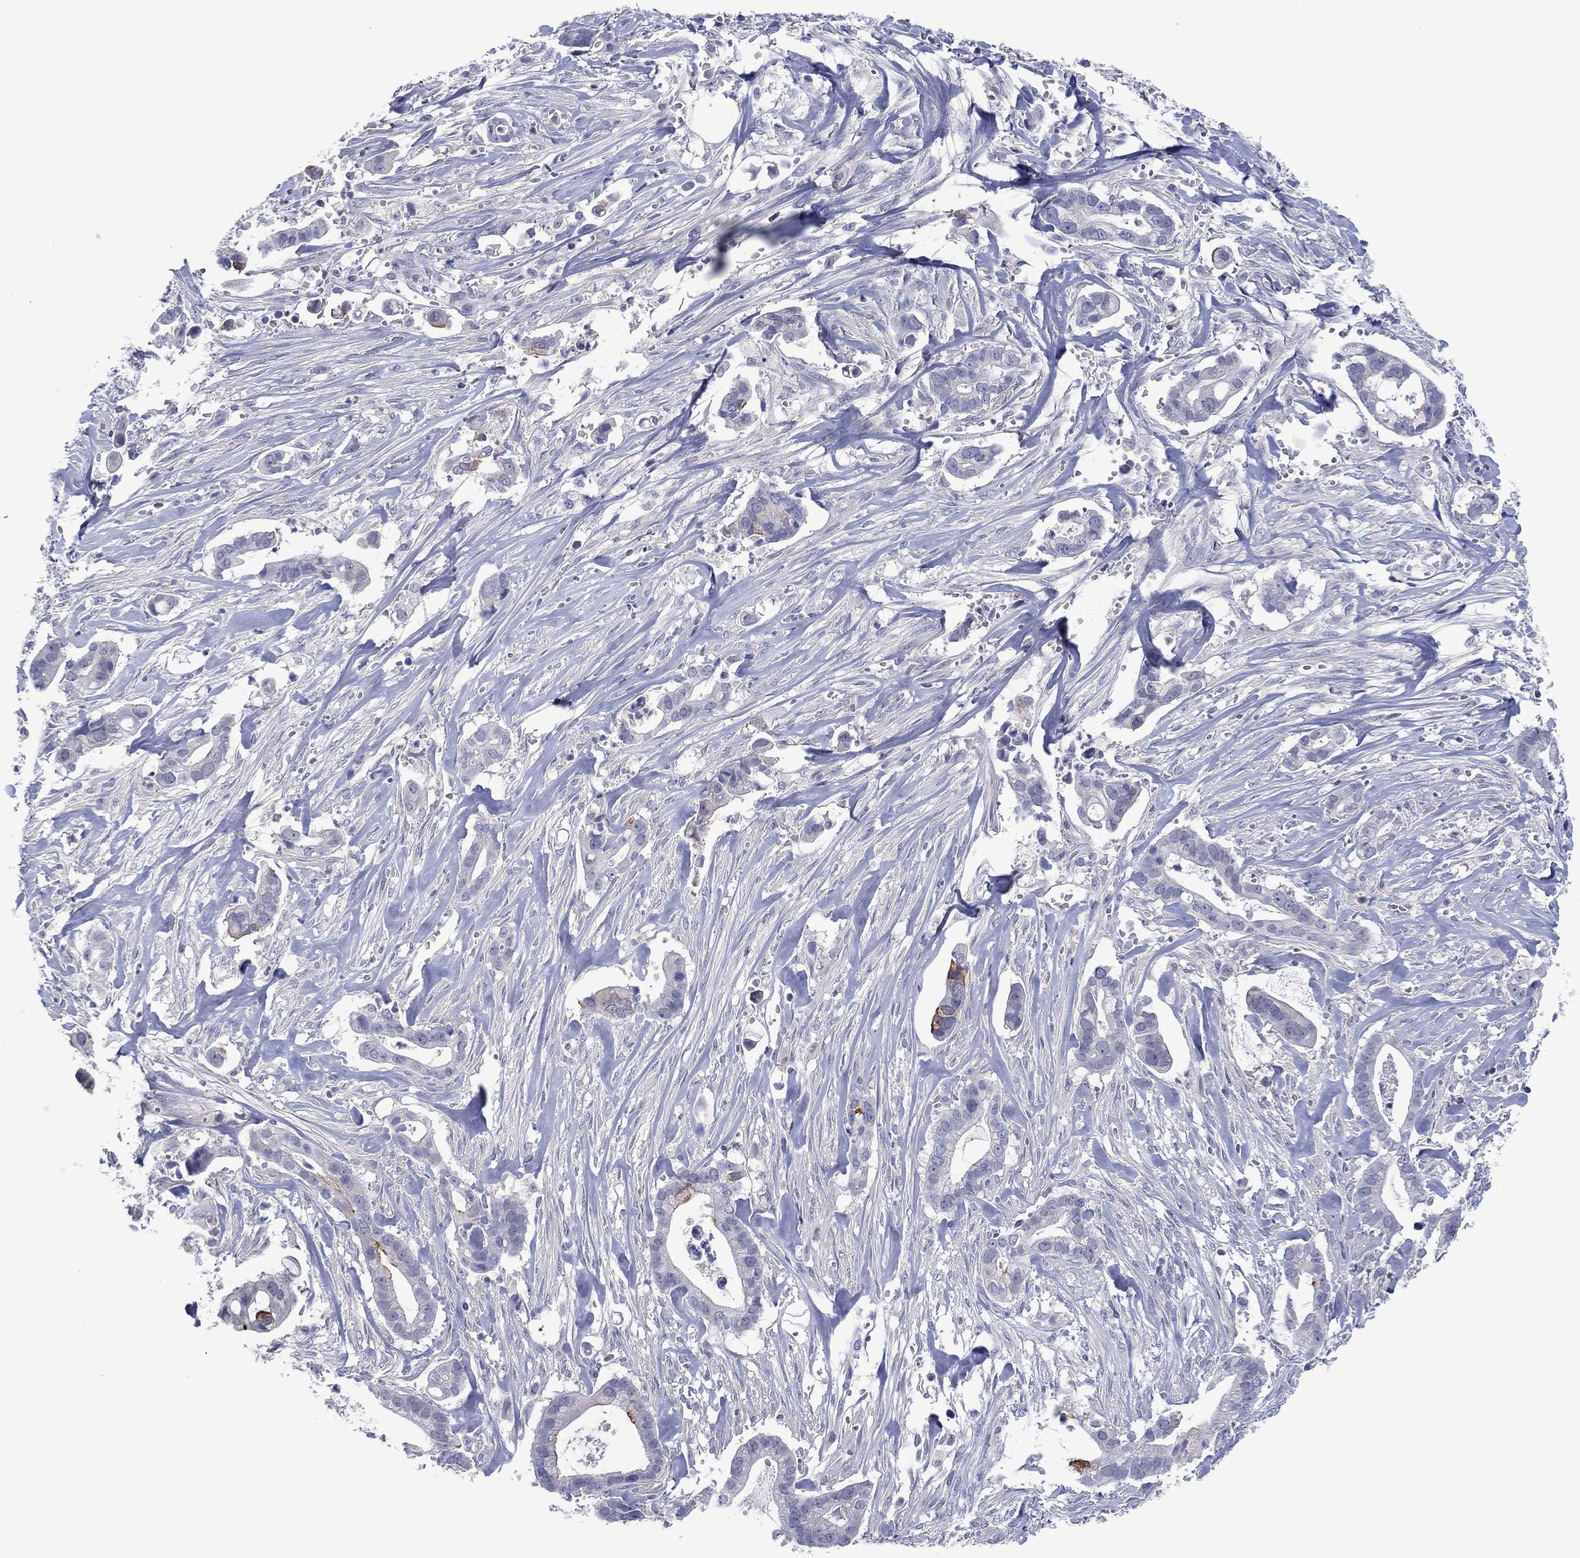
{"staining": {"intensity": "strong", "quantity": "<25%", "location": "cytoplasmic/membranous"}, "tissue": "pancreatic cancer", "cell_type": "Tumor cells", "image_type": "cancer", "snomed": [{"axis": "morphology", "description": "Adenocarcinoma, NOS"}, {"axis": "topography", "description": "Pancreas"}], "caption": "DAB immunohistochemical staining of human pancreatic cancer reveals strong cytoplasmic/membranous protein staining in about <25% of tumor cells.", "gene": "FER1L6", "patient": {"sex": "male", "age": 61}}